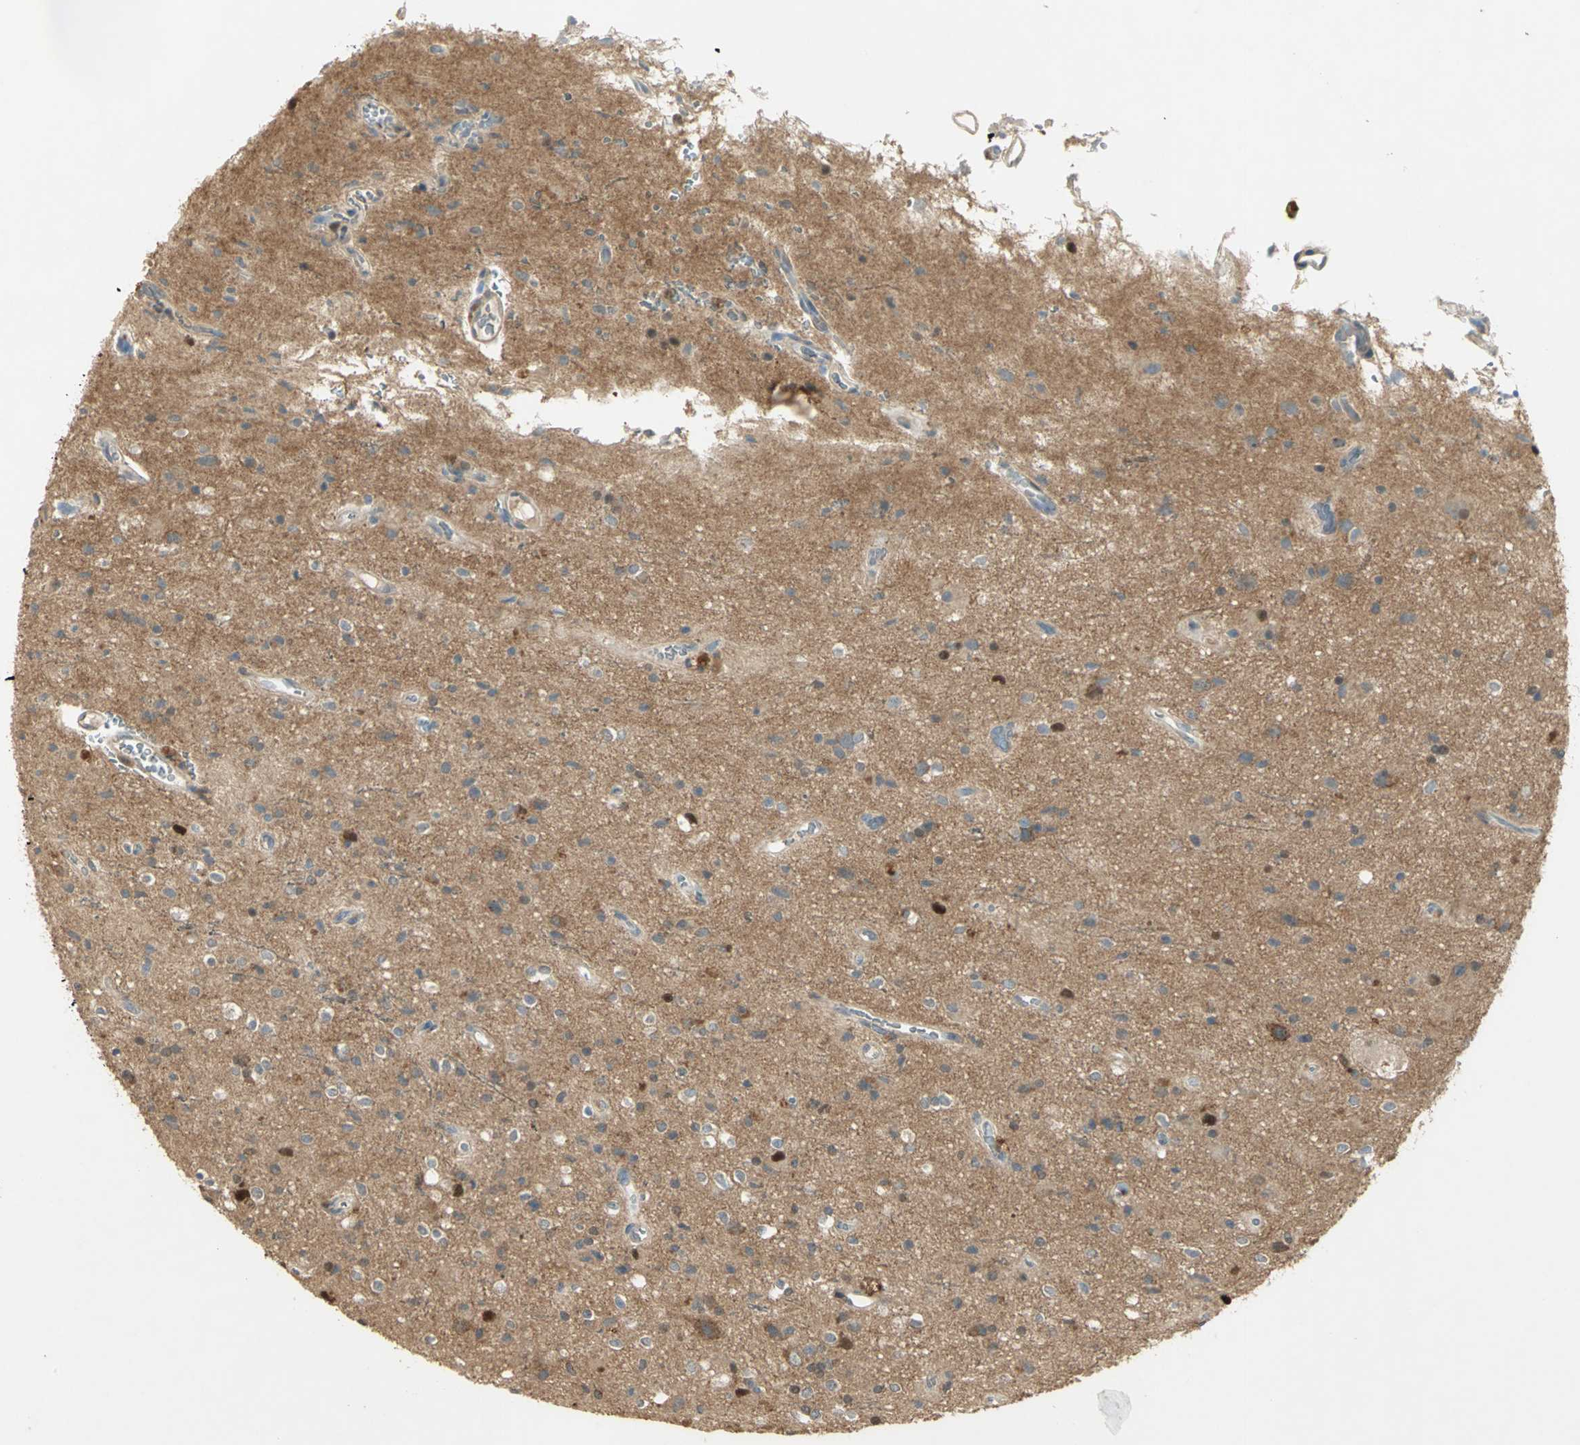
{"staining": {"intensity": "strong", "quantity": "<25%", "location": "cytoplasmic/membranous,nuclear"}, "tissue": "glioma", "cell_type": "Tumor cells", "image_type": "cancer", "snomed": [{"axis": "morphology", "description": "Glioma, malignant, High grade"}, {"axis": "topography", "description": "Brain"}], "caption": "A brown stain labels strong cytoplasmic/membranous and nuclear positivity of a protein in glioma tumor cells.", "gene": "BIRC2", "patient": {"sex": "male", "age": 47}}